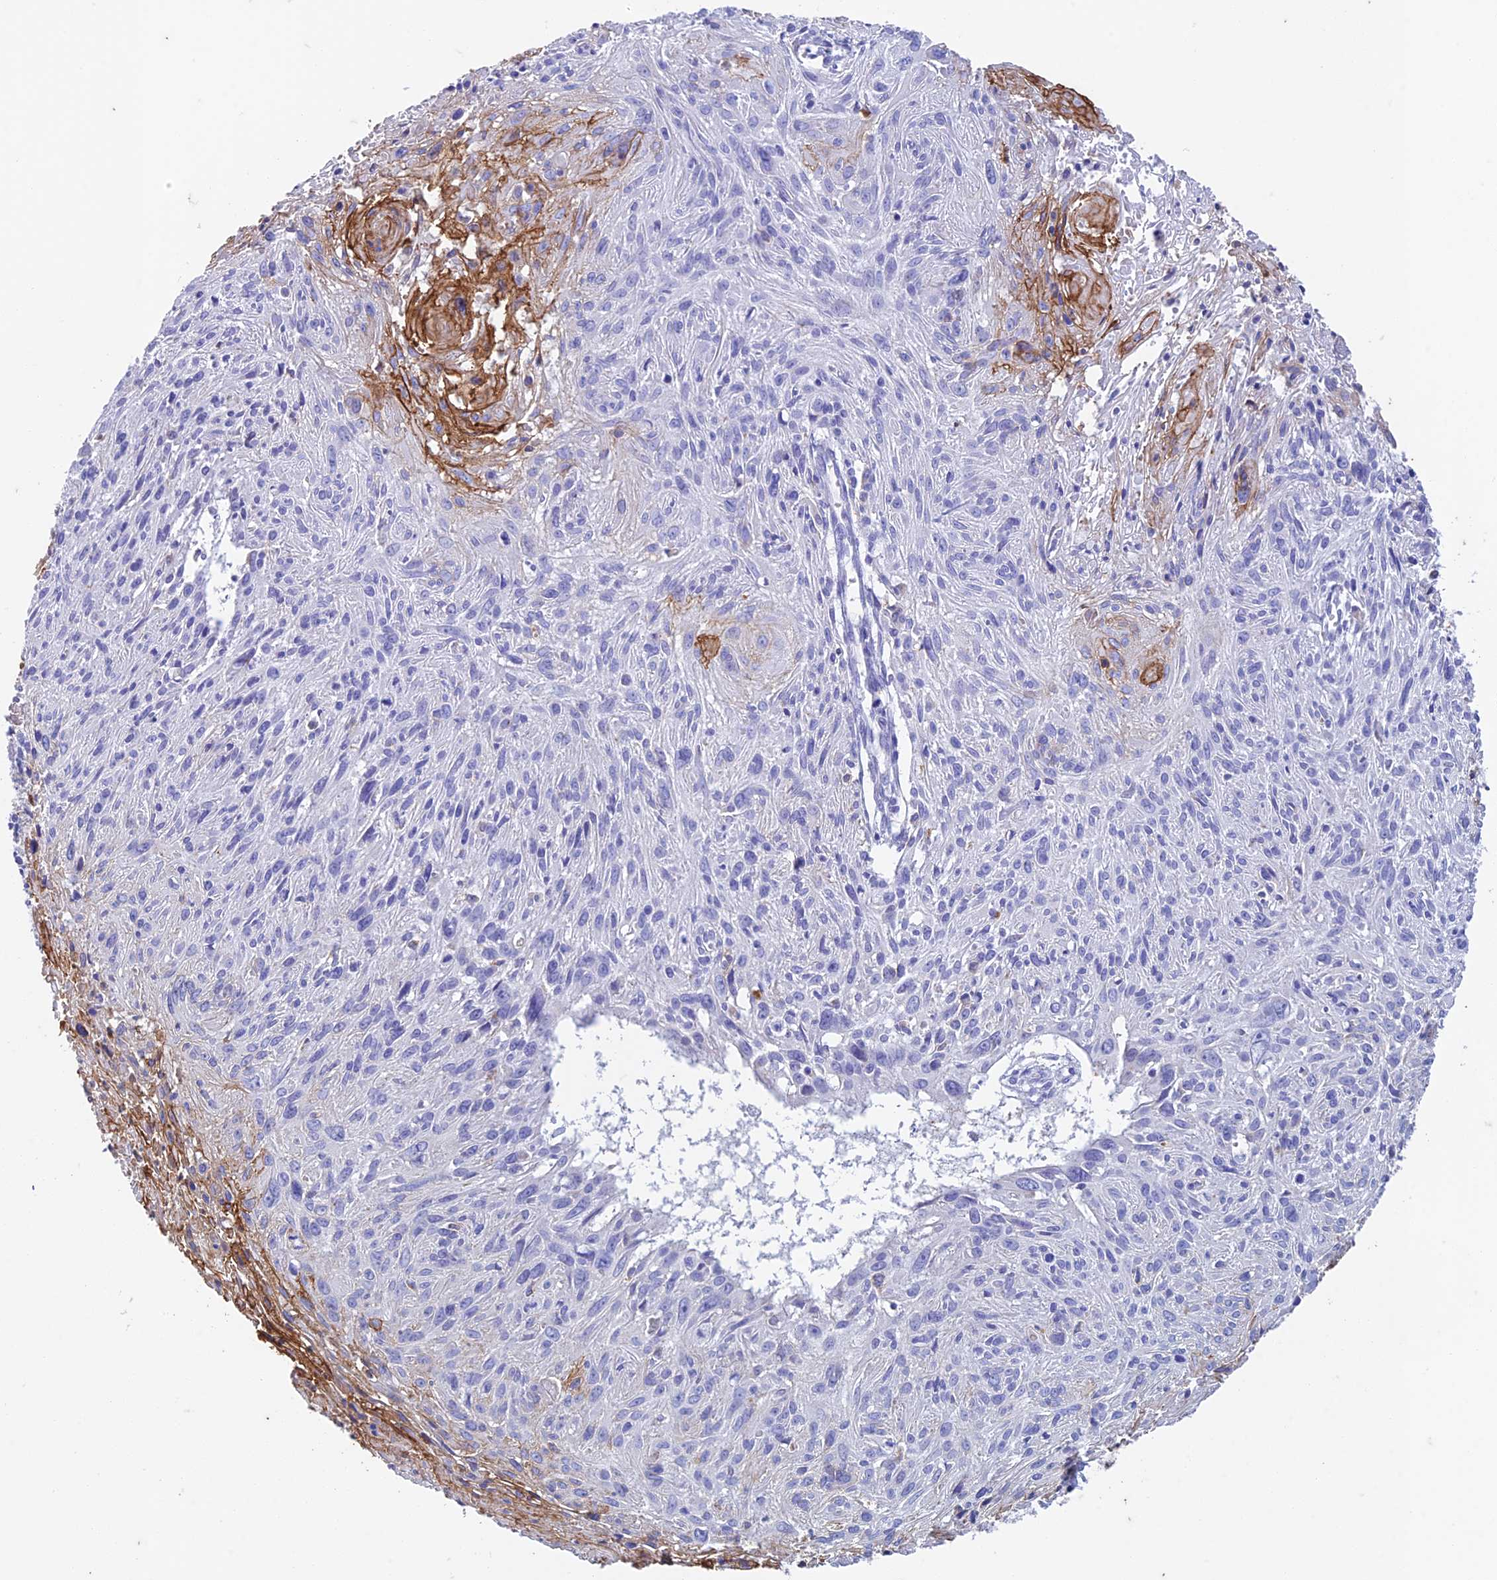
{"staining": {"intensity": "negative", "quantity": "none", "location": "none"}, "tissue": "cervical cancer", "cell_type": "Tumor cells", "image_type": "cancer", "snomed": [{"axis": "morphology", "description": "Squamous cell carcinoma, NOS"}, {"axis": "topography", "description": "Cervix"}], "caption": "Immunohistochemistry (IHC) micrograph of neoplastic tissue: human squamous cell carcinoma (cervical) stained with DAB (3,3'-diaminobenzidine) demonstrates no significant protein positivity in tumor cells.", "gene": "FGF7", "patient": {"sex": "female", "age": 51}}